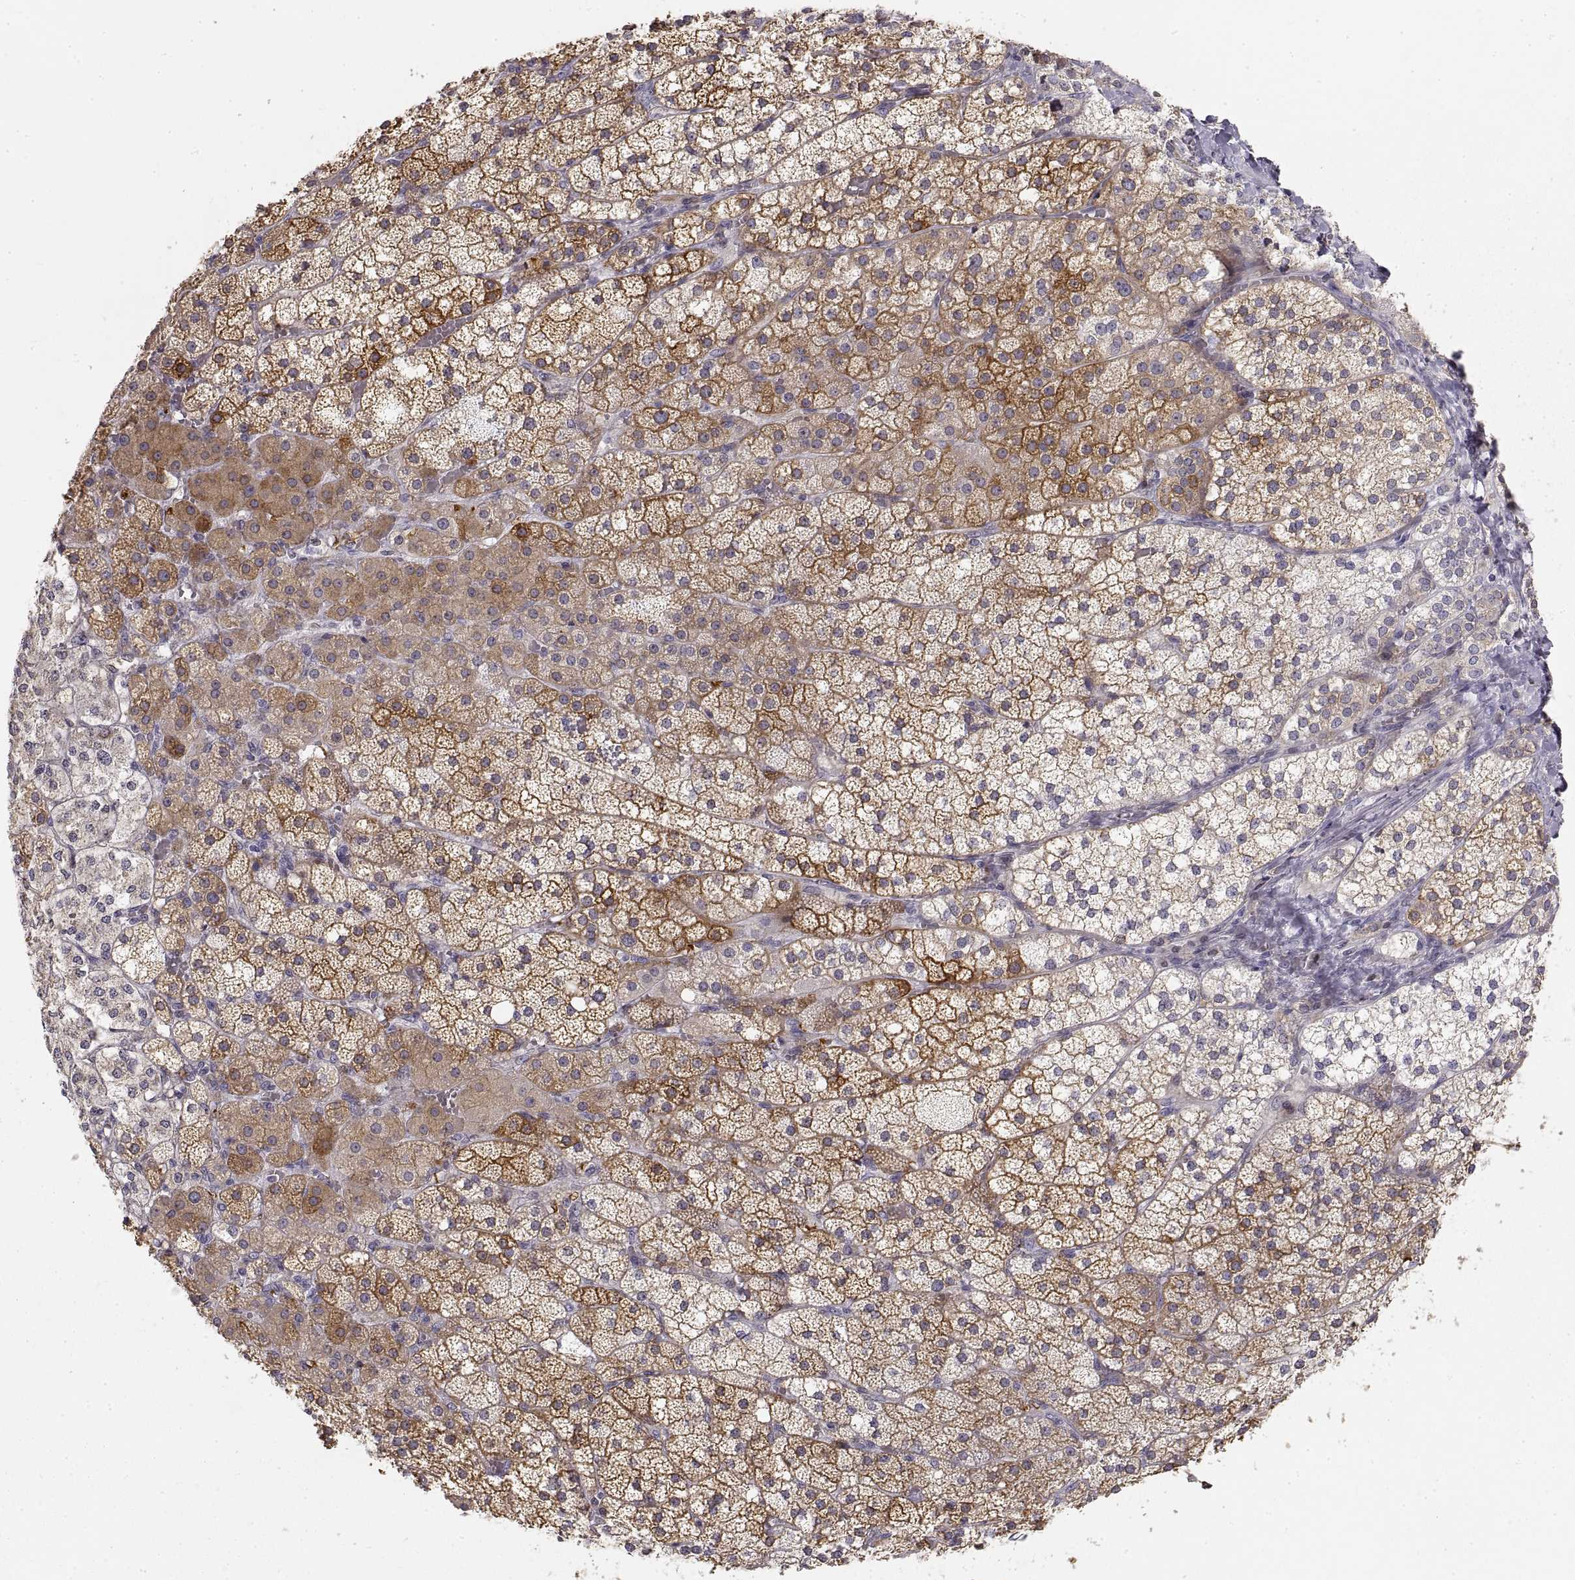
{"staining": {"intensity": "strong", "quantity": "25%-75%", "location": "cytoplasmic/membranous"}, "tissue": "adrenal gland", "cell_type": "Glandular cells", "image_type": "normal", "snomed": [{"axis": "morphology", "description": "Normal tissue, NOS"}, {"axis": "topography", "description": "Adrenal gland"}], "caption": "Human adrenal gland stained with a brown dye displays strong cytoplasmic/membranous positive staining in approximately 25%-75% of glandular cells.", "gene": "HSP90AB1", "patient": {"sex": "male", "age": 53}}